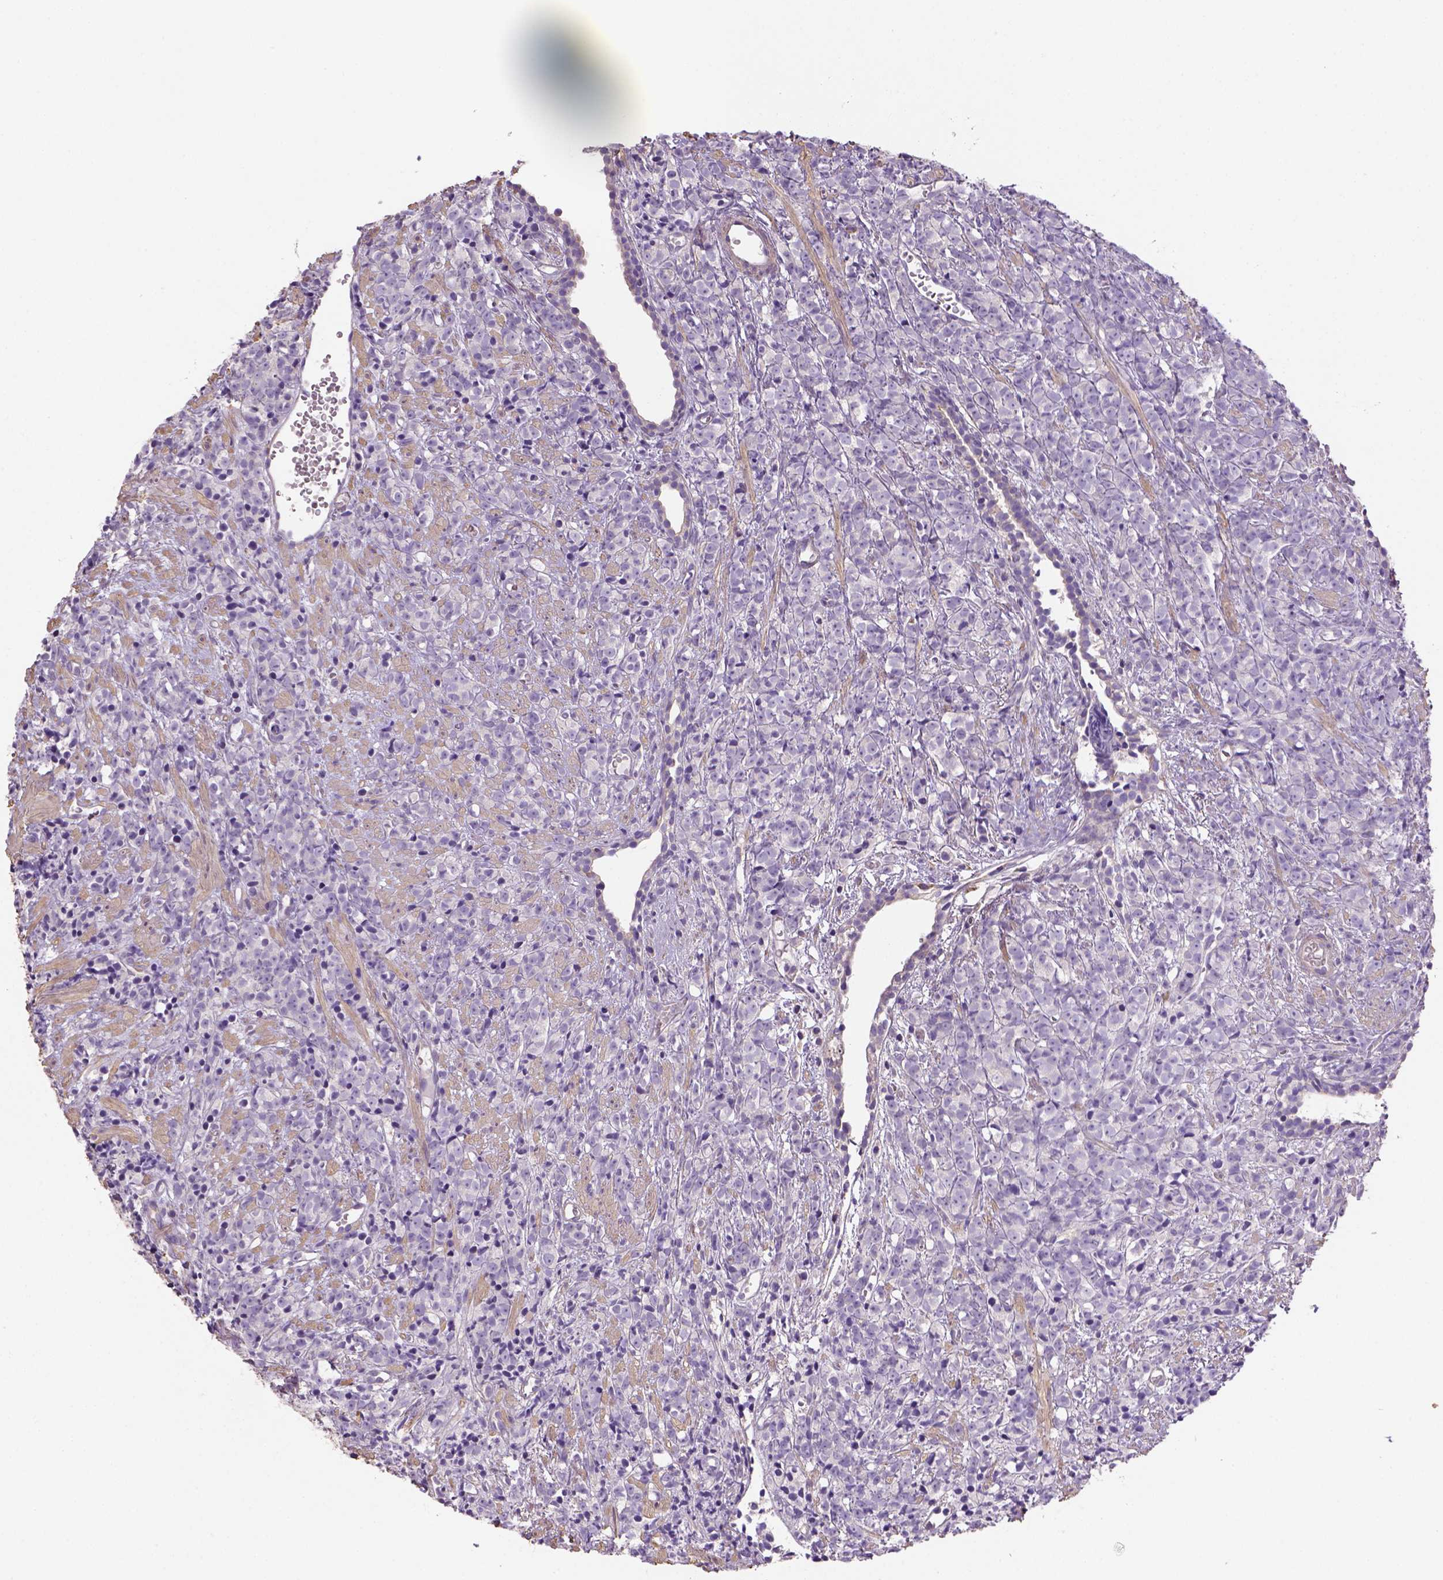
{"staining": {"intensity": "negative", "quantity": "none", "location": "none"}, "tissue": "prostate cancer", "cell_type": "Tumor cells", "image_type": "cancer", "snomed": [{"axis": "morphology", "description": "Adenocarcinoma, High grade"}, {"axis": "topography", "description": "Prostate"}], "caption": "Tumor cells are negative for brown protein staining in prostate adenocarcinoma (high-grade).", "gene": "HTRA1", "patient": {"sex": "male", "age": 81}}